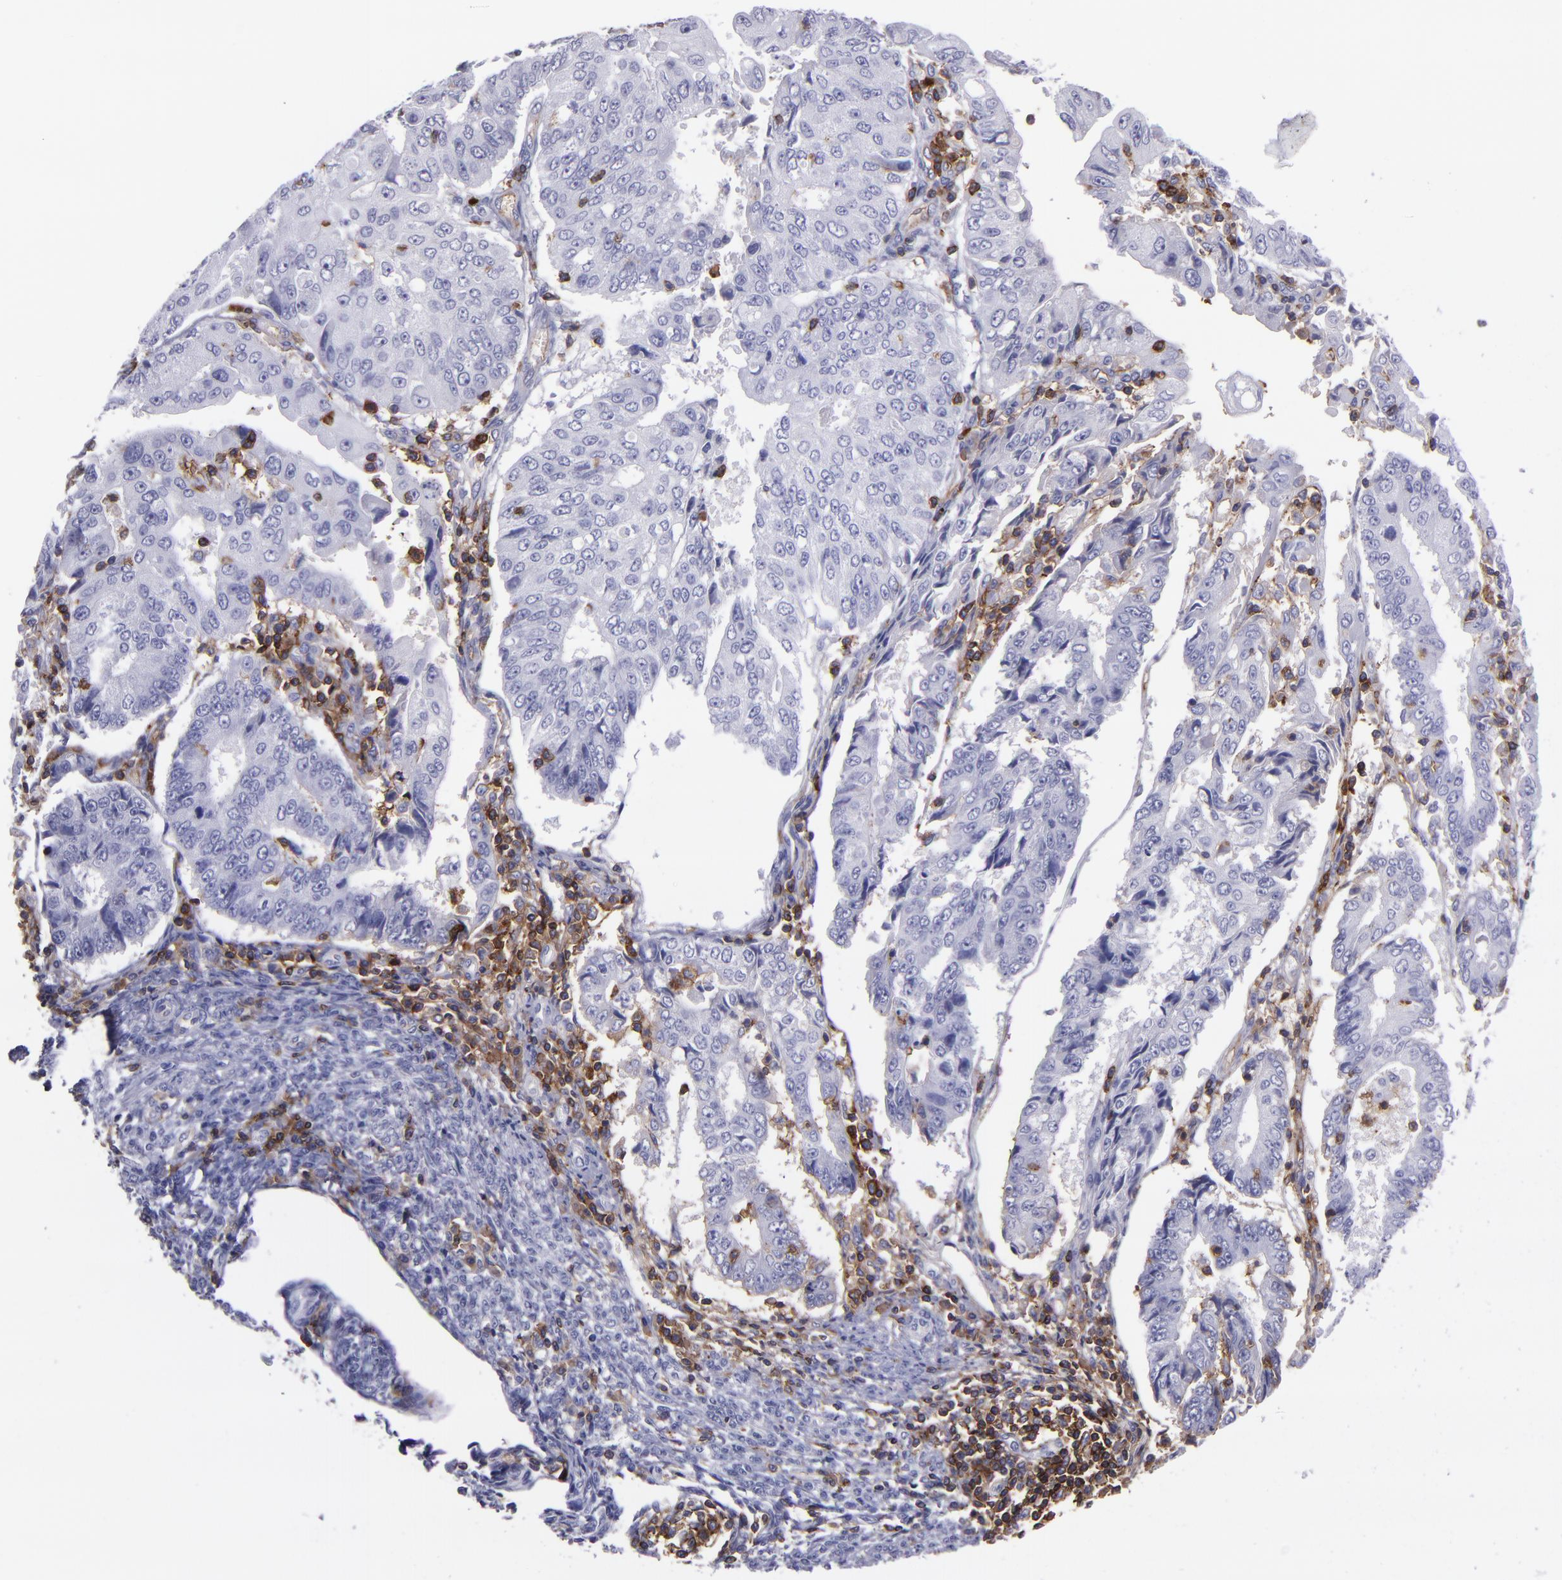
{"staining": {"intensity": "negative", "quantity": "none", "location": "none"}, "tissue": "endometrial cancer", "cell_type": "Tumor cells", "image_type": "cancer", "snomed": [{"axis": "morphology", "description": "Adenocarcinoma, NOS"}, {"axis": "topography", "description": "Endometrium"}], "caption": "Immunohistochemical staining of human endometrial cancer exhibits no significant staining in tumor cells. (Stains: DAB immunohistochemistry (IHC) with hematoxylin counter stain, Microscopy: brightfield microscopy at high magnification).", "gene": "ICAM3", "patient": {"sex": "female", "age": 75}}